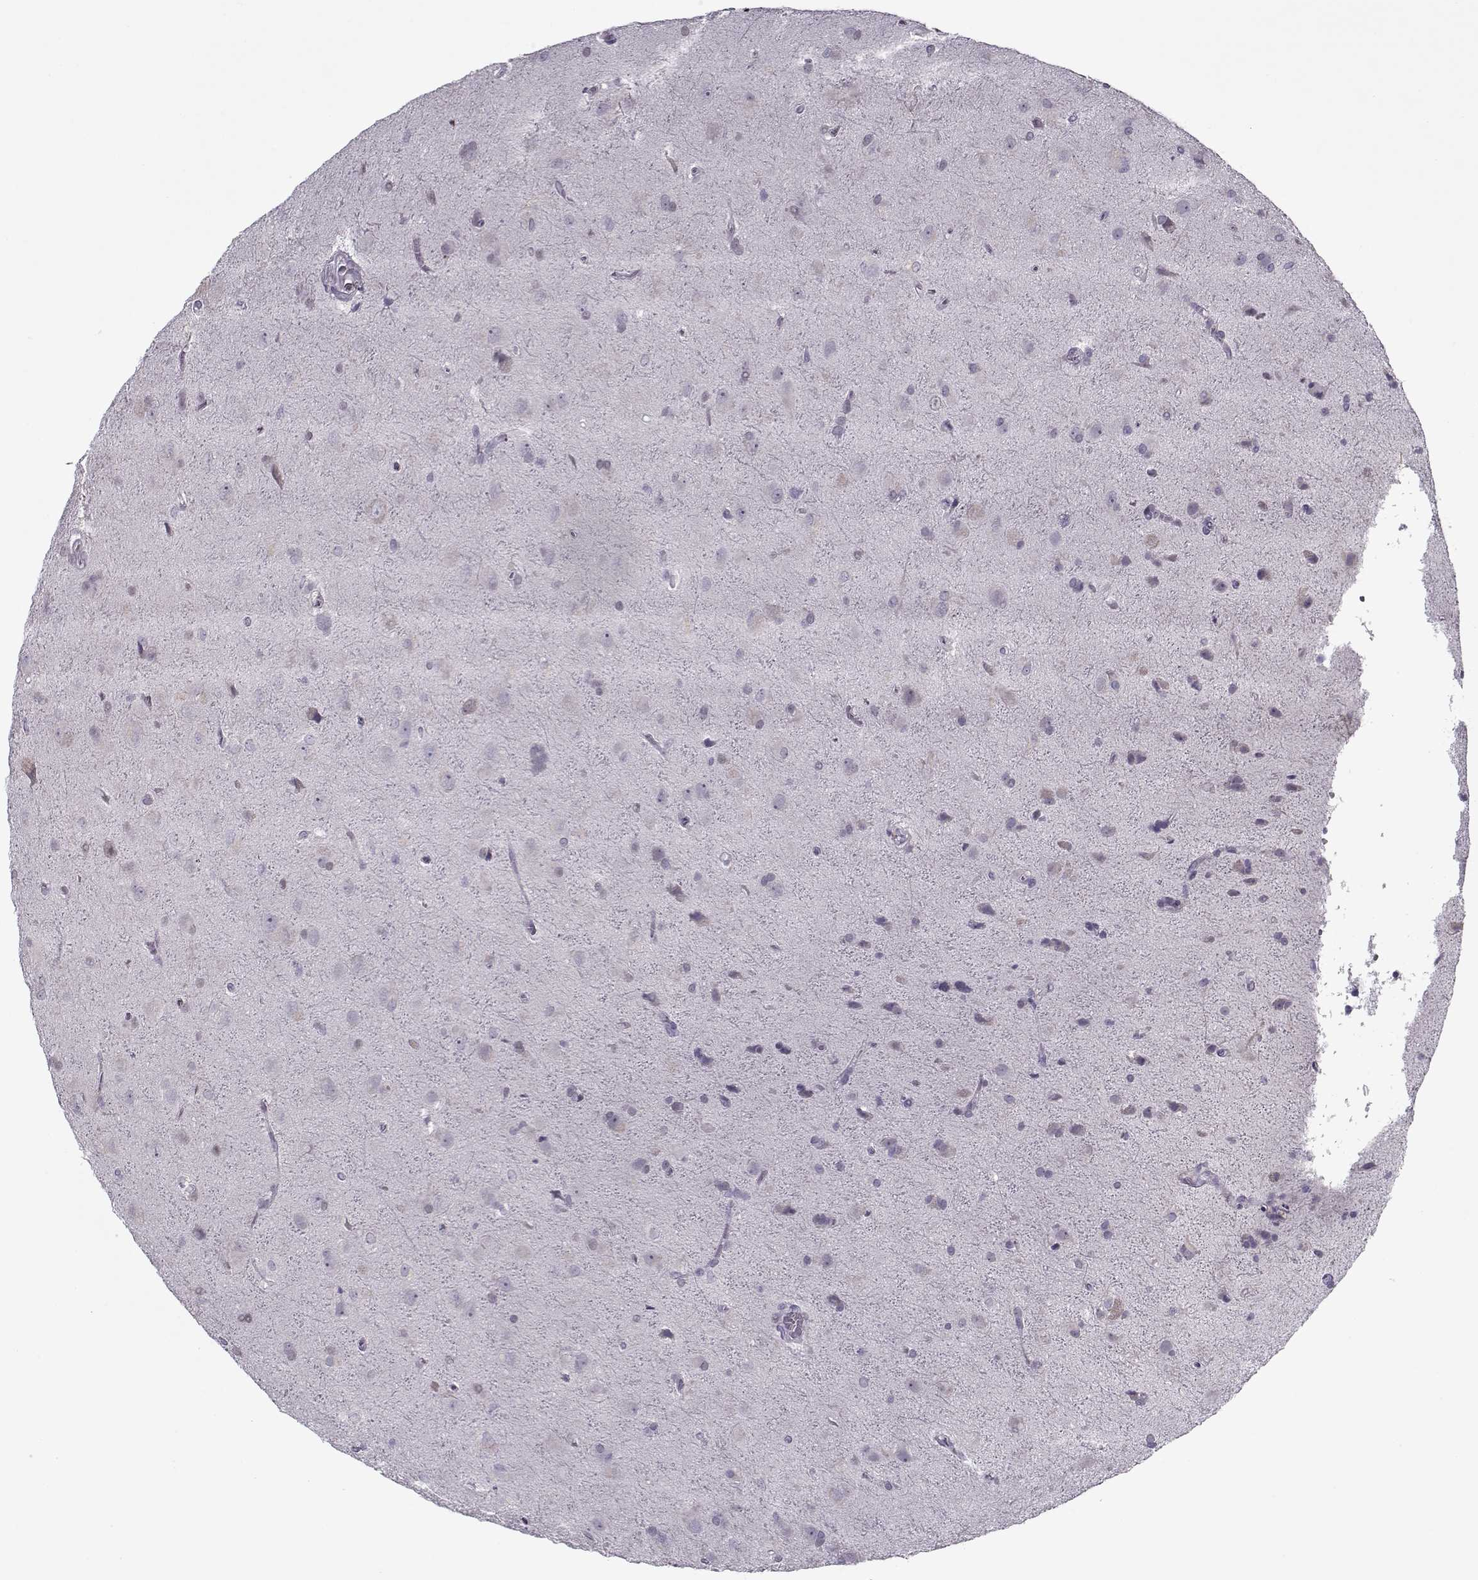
{"staining": {"intensity": "negative", "quantity": "none", "location": "none"}, "tissue": "glioma", "cell_type": "Tumor cells", "image_type": "cancer", "snomed": [{"axis": "morphology", "description": "Glioma, malignant, Low grade"}, {"axis": "topography", "description": "Brain"}], "caption": "Immunohistochemistry of human malignant glioma (low-grade) displays no staining in tumor cells. (DAB IHC with hematoxylin counter stain).", "gene": "CIBAR1", "patient": {"sex": "male", "age": 58}}